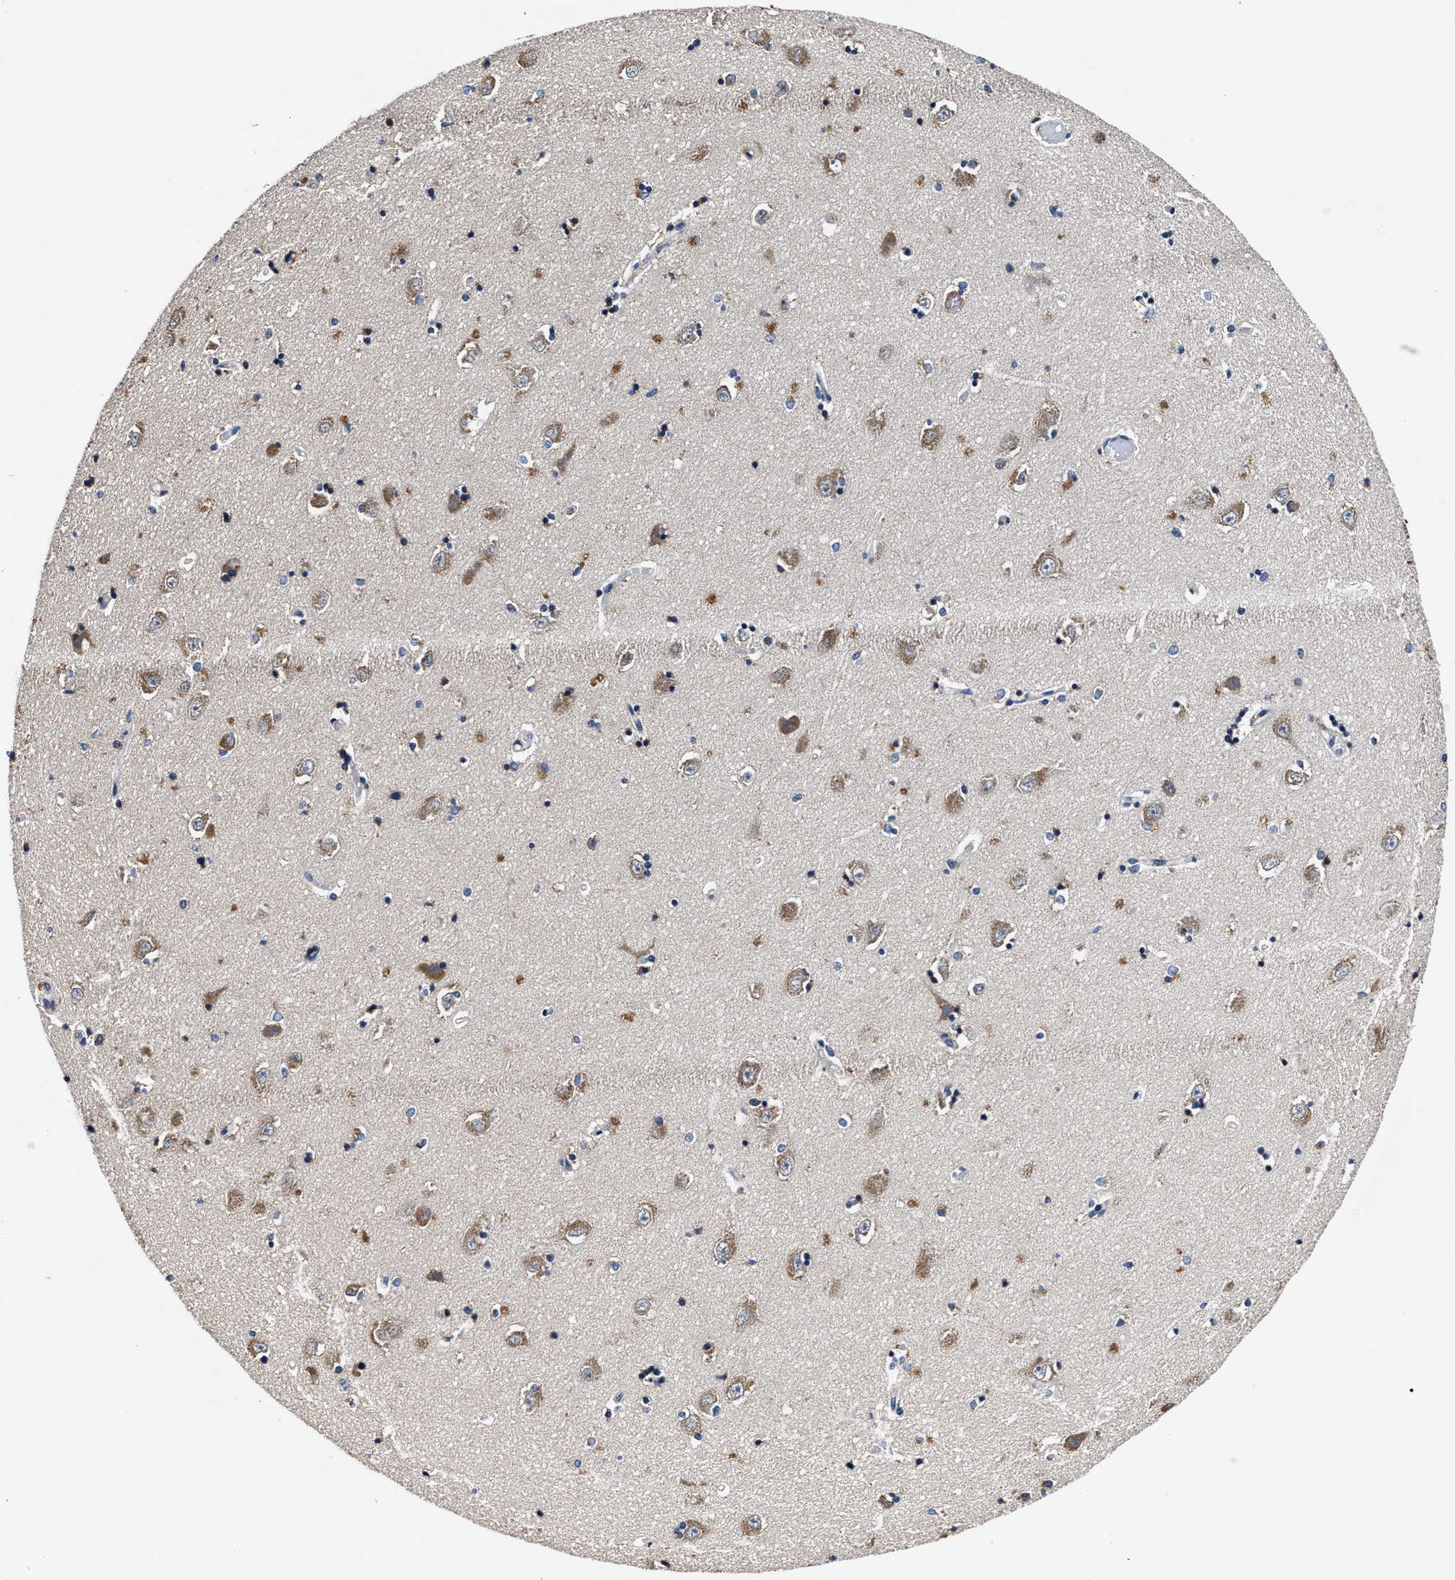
{"staining": {"intensity": "moderate", "quantity": "<25%", "location": "cytoplasmic/membranous"}, "tissue": "hippocampus", "cell_type": "Glial cells", "image_type": "normal", "snomed": [{"axis": "morphology", "description": "Normal tissue, NOS"}, {"axis": "topography", "description": "Hippocampus"}], "caption": "The micrograph shows staining of unremarkable hippocampus, revealing moderate cytoplasmic/membranous protein expression (brown color) within glial cells. (Brightfield microscopy of DAB IHC at high magnification).", "gene": "TMEM53", "patient": {"sex": "male", "age": 45}}